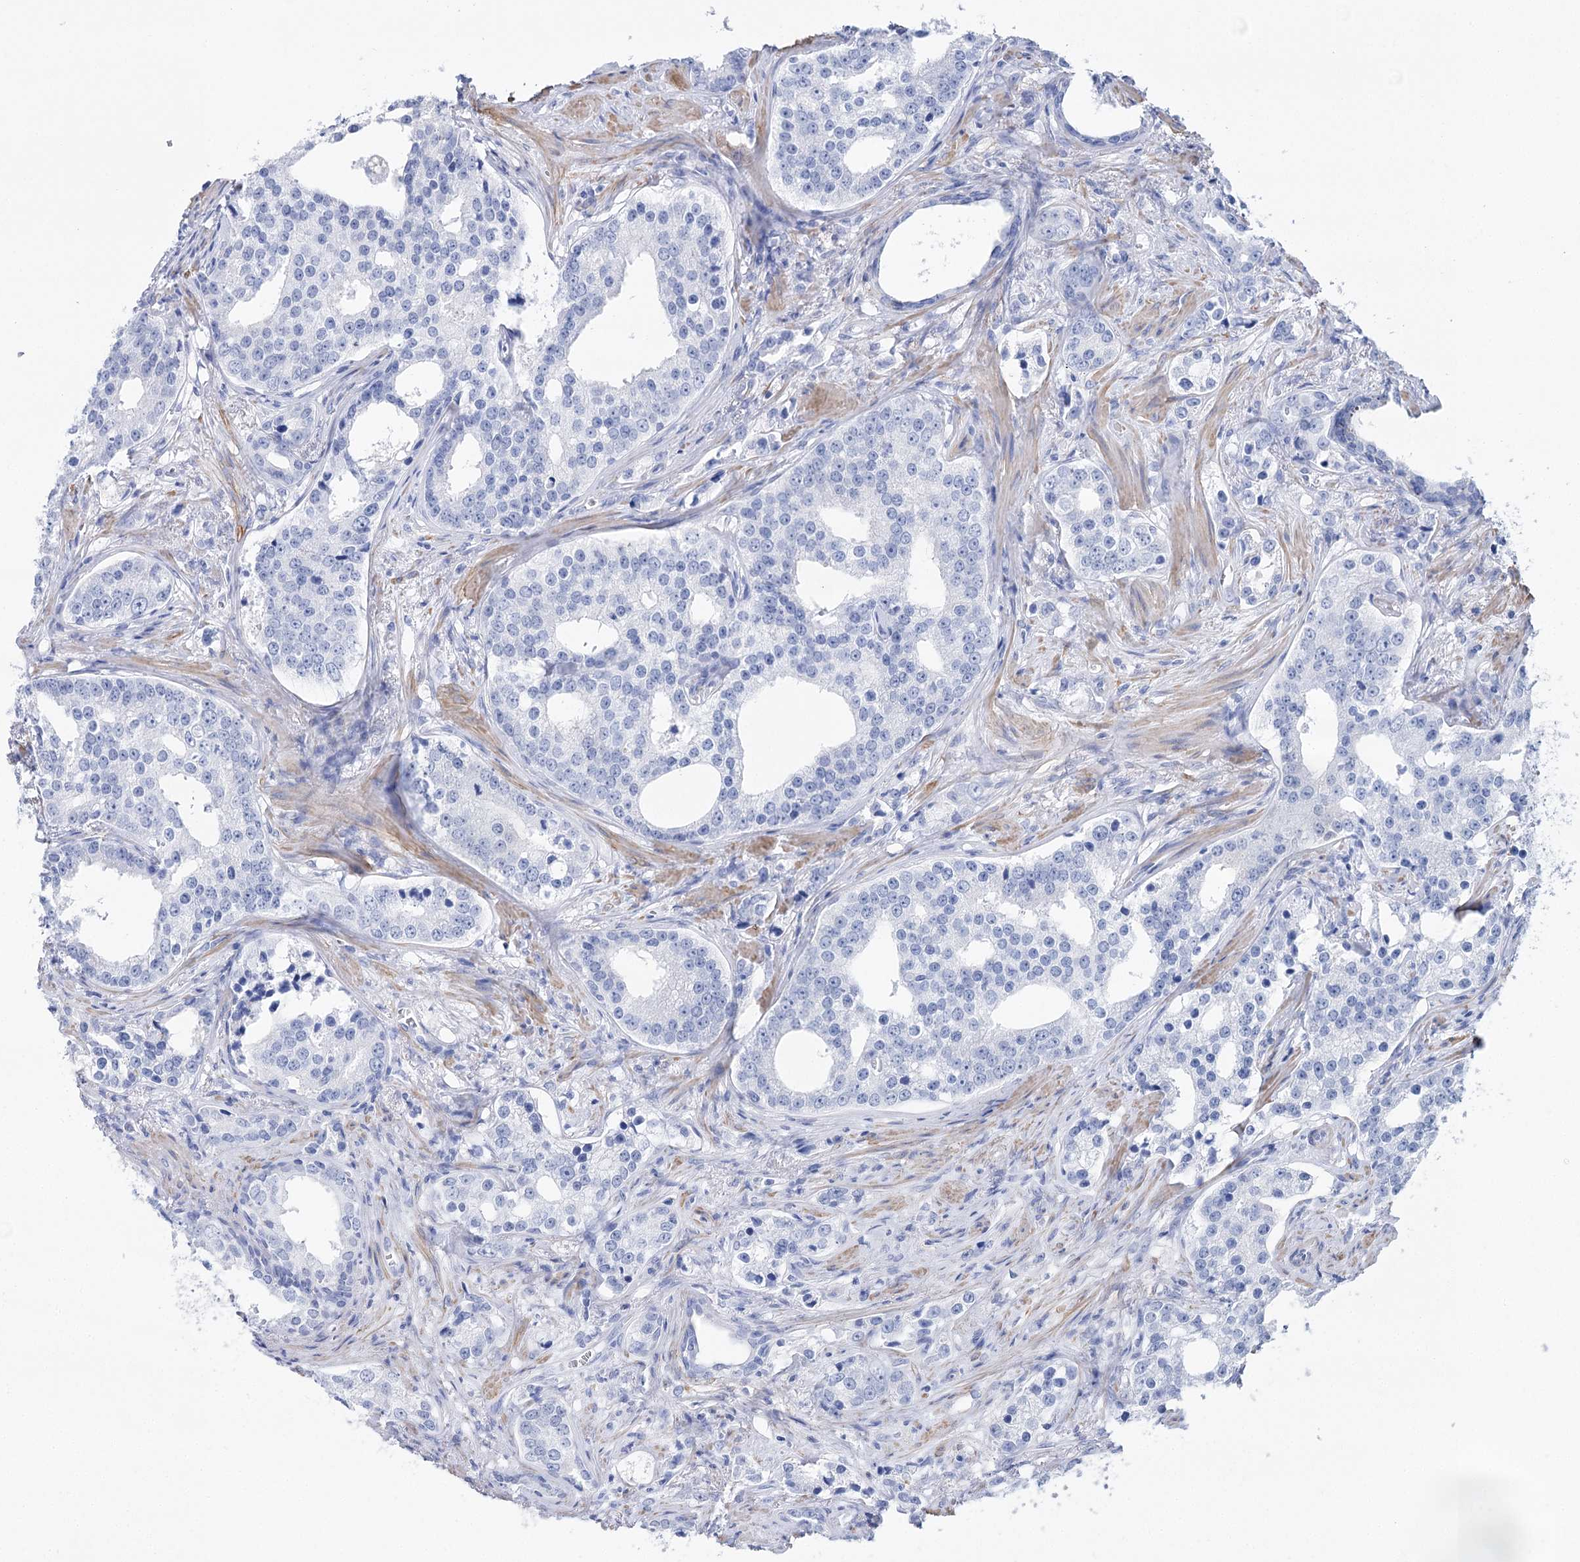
{"staining": {"intensity": "negative", "quantity": "none", "location": "none"}, "tissue": "prostate cancer", "cell_type": "Tumor cells", "image_type": "cancer", "snomed": [{"axis": "morphology", "description": "Adenocarcinoma, High grade"}, {"axis": "topography", "description": "Prostate"}], "caption": "Immunohistochemical staining of human prostate high-grade adenocarcinoma displays no significant staining in tumor cells. Brightfield microscopy of immunohistochemistry (IHC) stained with DAB (brown) and hematoxylin (blue), captured at high magnification.", "gene": "CSN3", "patient": {"sex": "male", "age": 62}}